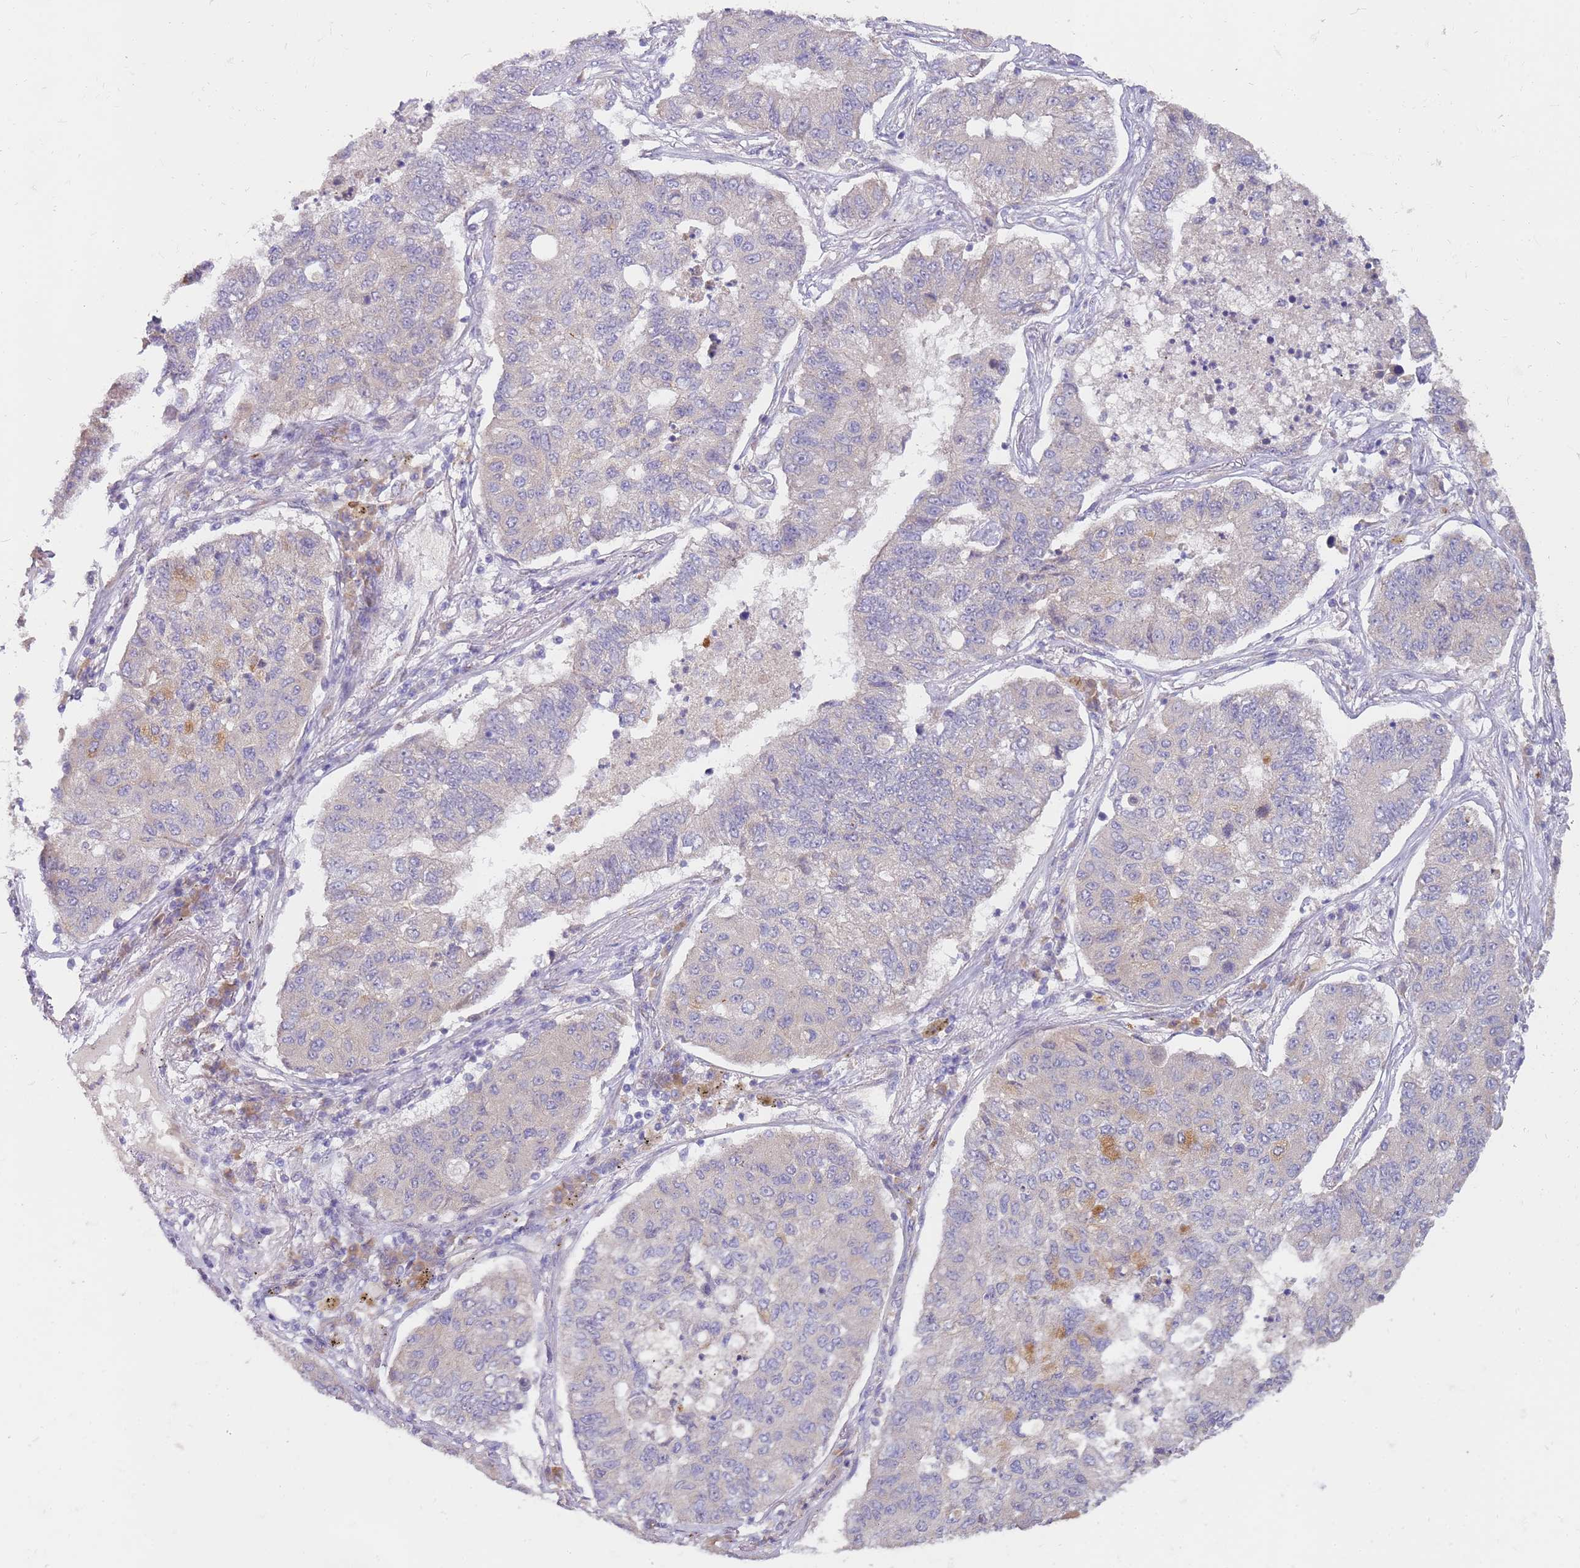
{"staining": {"intensity": "negative", "quantity": "none", "location": "none"}, "tissue": "lung cancer", "cell_type": "Tumor cells", "image_type": "cancer", "snomed": [{"axis": "morphology", "description": "Squamous cell carcinoma, NOS"}, {"axis": "topography", "description": "Lung"}], "caption": "Human squamous cell carcinoma (lung) stained for a protein using immunohistochemistry (IHC) displays no expression in tumor cells.", "gene": "NMUR2", "patient": {"sex": "male", "age": 74}}